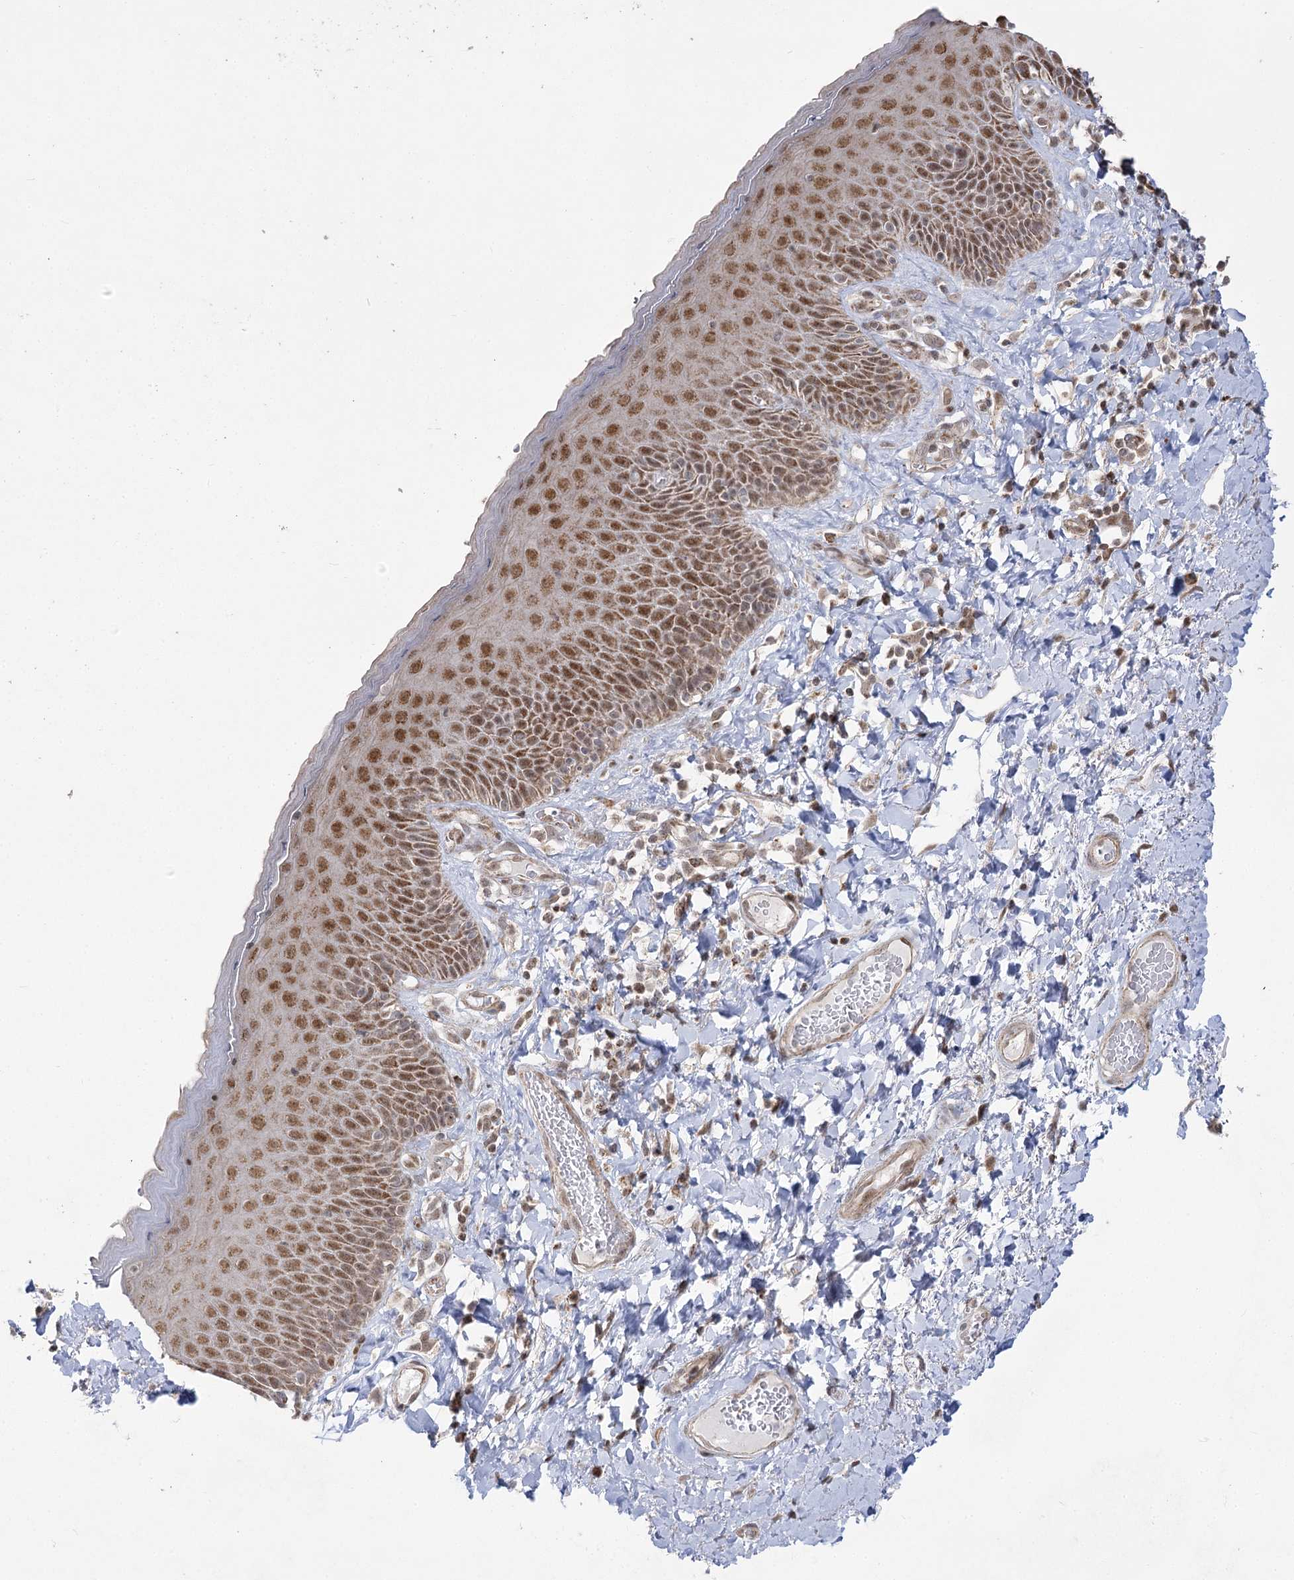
{"staining": {"intensity": "strong", "quantity": ">75%", "location": "nuclear"}, "tissue": "skin", "cell_type": "Epidermal cells", "image_type": "normal", "snomed": [{"axis": "morphology", "description": "Normal tissue, NOS"}, {"axis": "topography", "description": "Anal"}], "caption": "Immunohistochemistry (DAB) staining of benign human skin displays strong nuclear protein positivity in approximately >75% of epidermal cells. Using DAB (brown) and hematoxylin (blue) stains, captured at high magnification using brightfield microscopy.", "gene": "SLC4A1AP", "patient": {"sex": "male", "age": 69}}